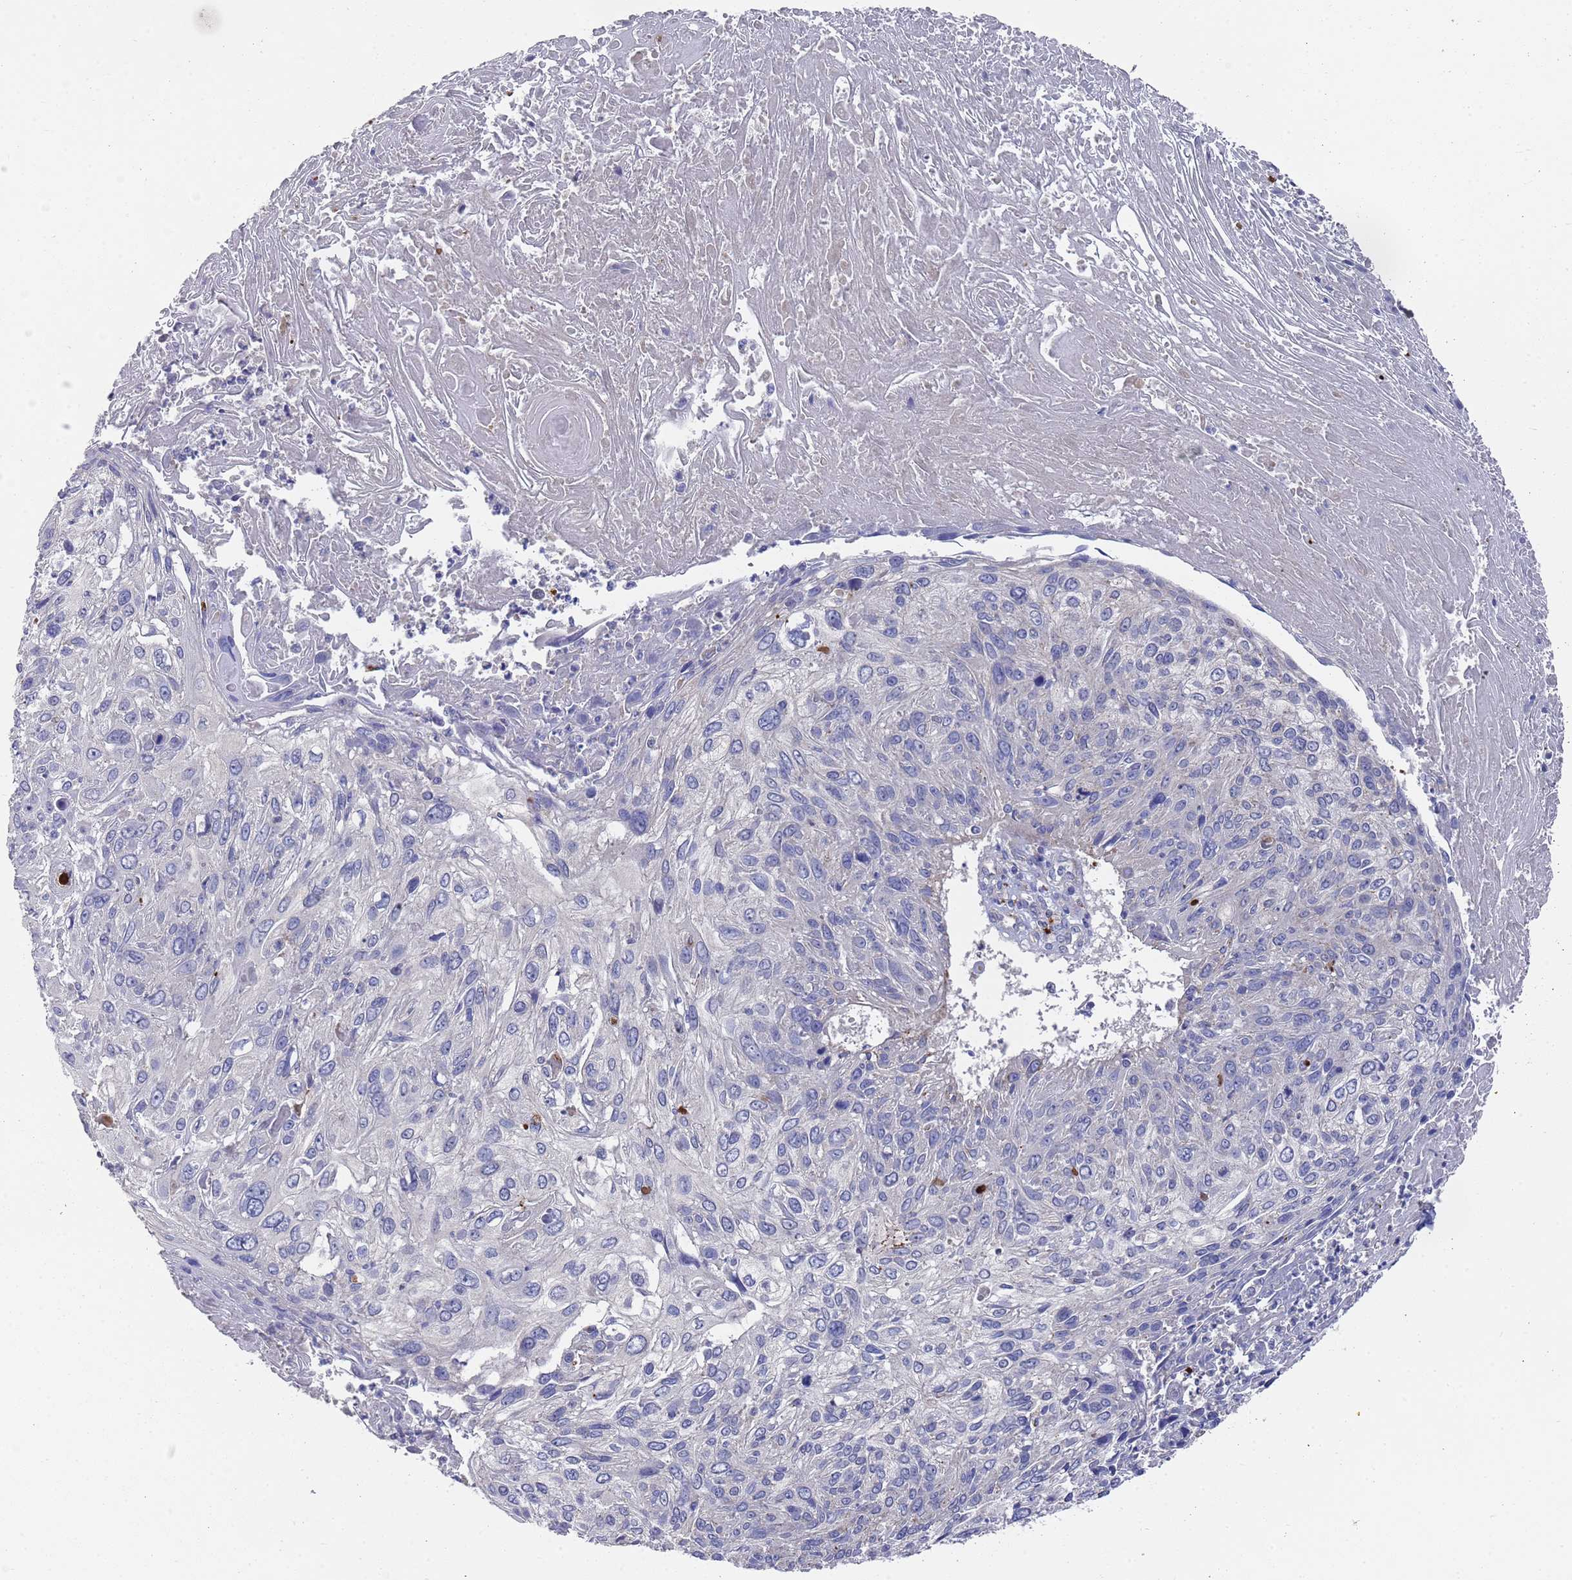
{"staining": {"intensity": "negative", "quantity": "none", "location": "none"}, "tissue": "cervical cancer", "cell_type": "Tumor cells", "image_type": "cancer", "snomed": [{"axis": "morphology", "description": "Squamous cell carcinoma, NOS"}, {"axis": "topography", "description": "Cervix"}], "caption": "Immunohistochemistry histopathology image of human cervical cancer (squamous cell carcinoma) stained for a protein (brown), which reveals no staining in tumor cells.", "gene": "NPEPPS", "patient": {"sex": "female", "age": 51}}